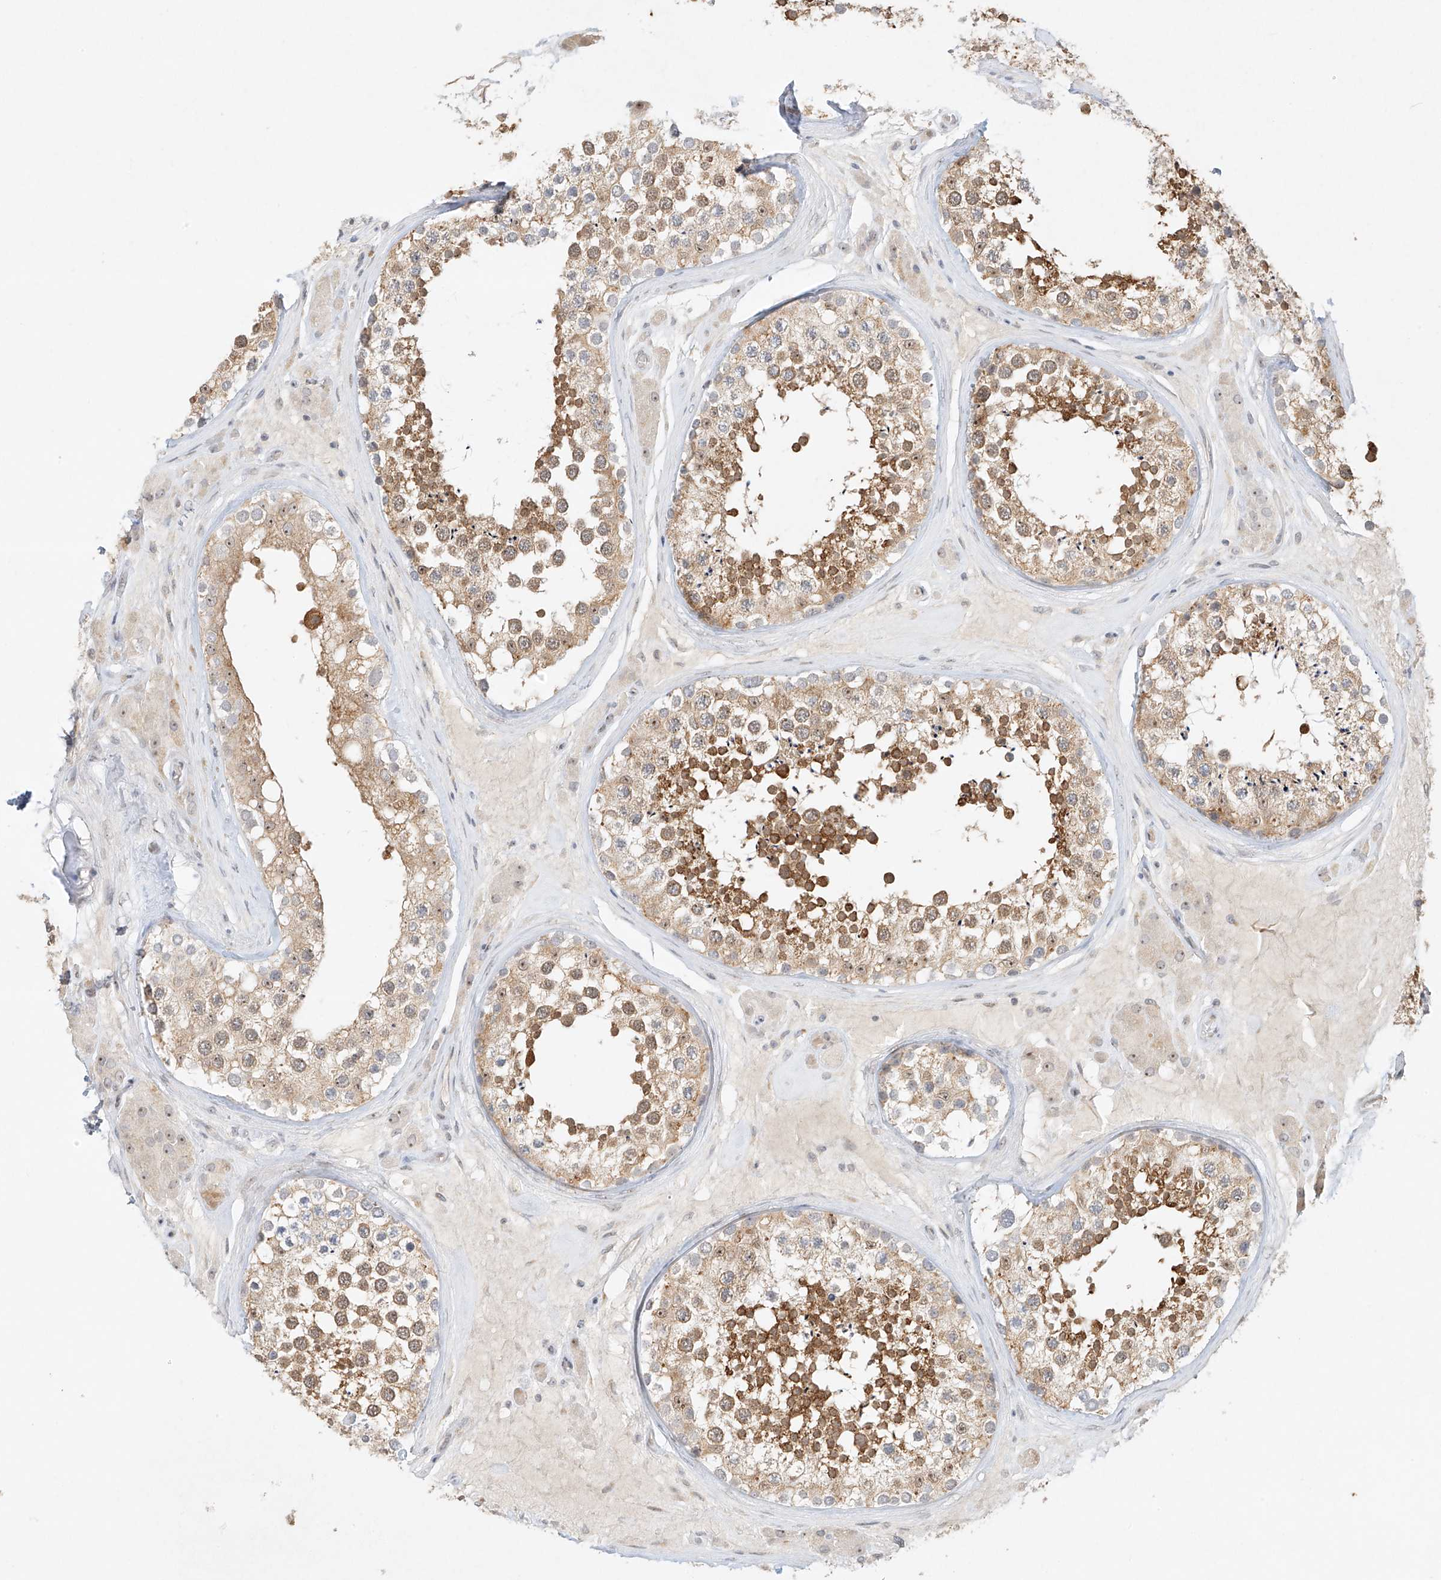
{"staining": {"intensity": "strong", "quantity": "25%-75%", "location": "cytoplasmic/membranous"}, "tissue": "testis", "cell_type": "Cells in seminiferous ducts", "image_type": "normal", "snomed": [{"axis": "morphology", "description": "Normal tissue, NOS"}, {"axis": "topography", "description": "Testis"}], "caption": "This image displays immunohistochemistry (IHC) staining of normal testis, with high strong cytoplasmic/membranous positivity in approximately 25%-75% of cells in seminiferous ducts.", "gene": "TASP1", "patient": {"sex": "male", "age": 46}}